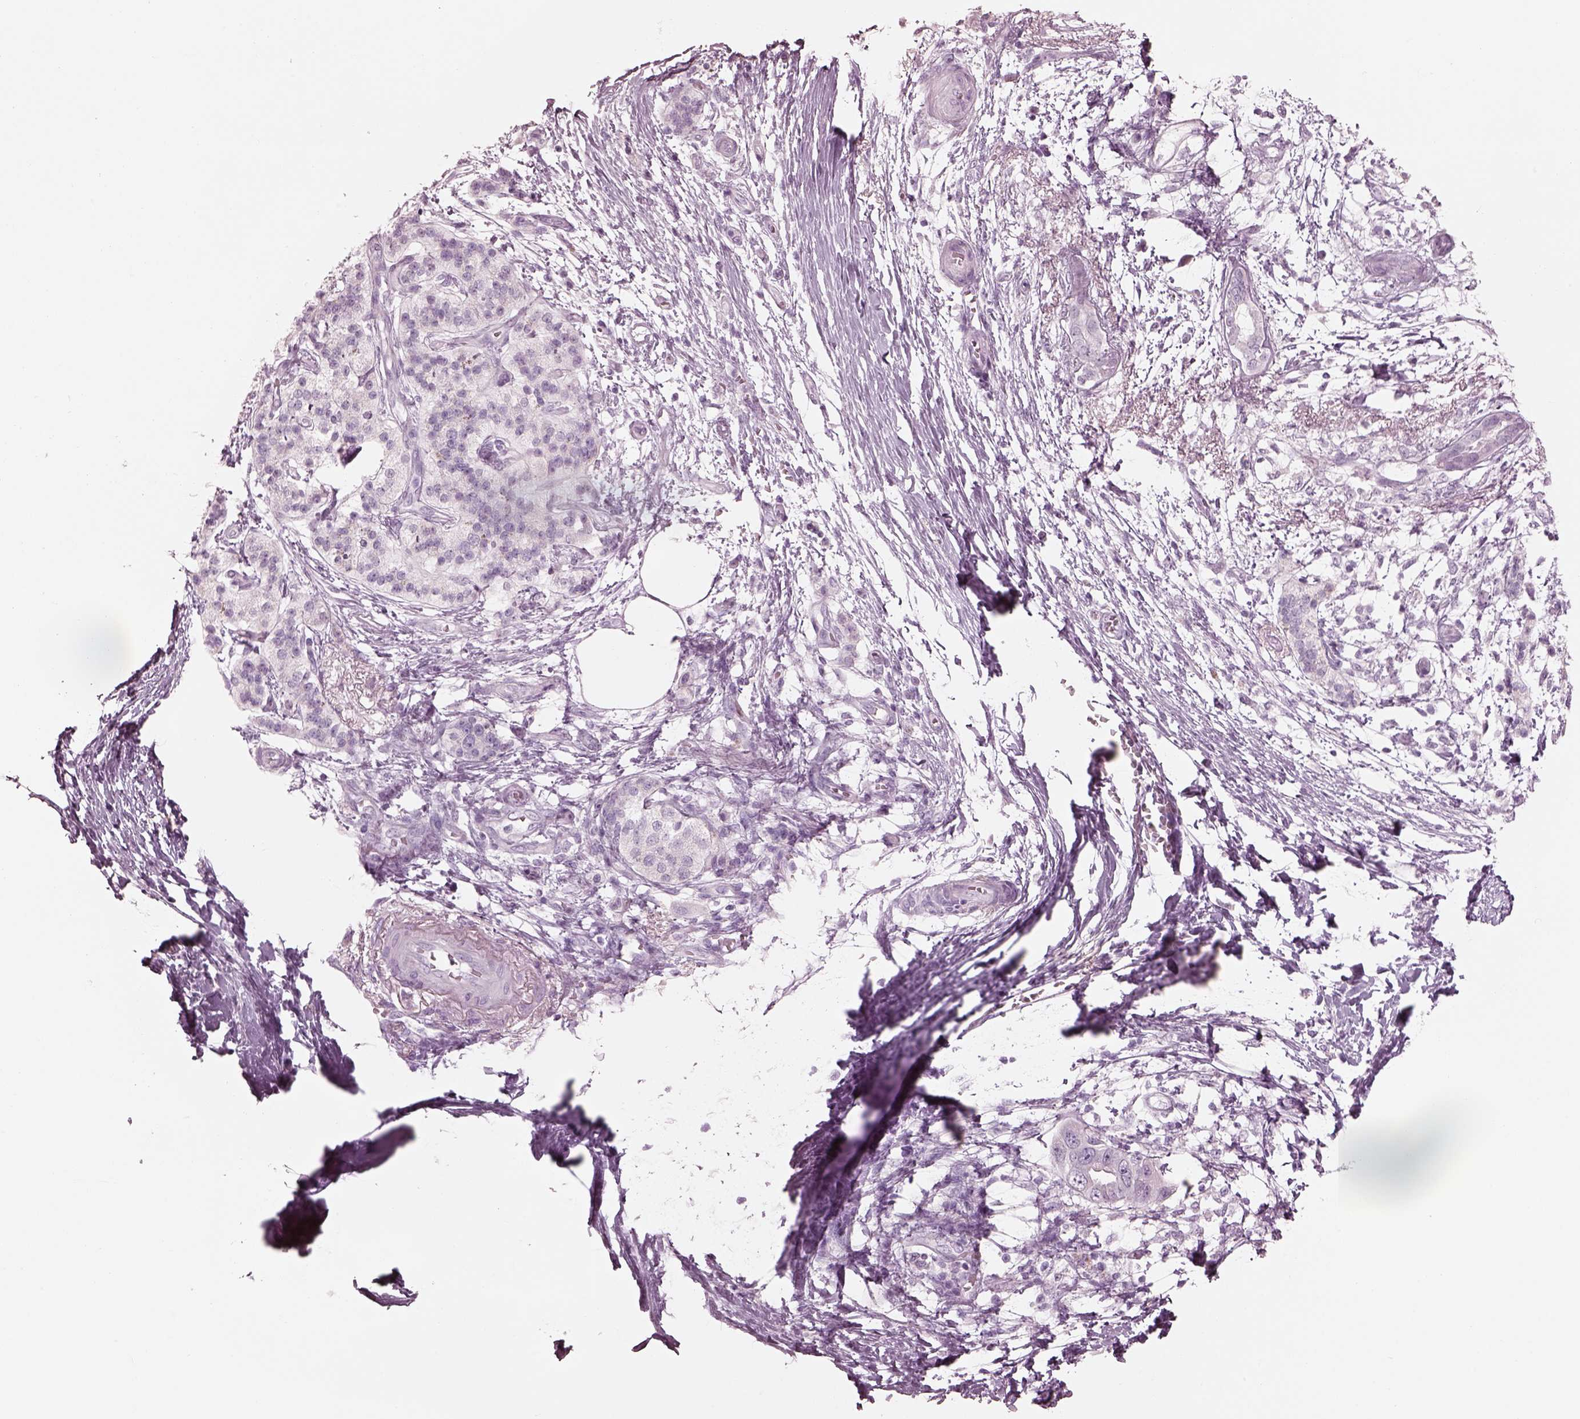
{"staining": {"intensity": "negative", "quantity": "none", "location": "none"}, "tissue": "pancreatic cancer", "cell_type": "Tumor cells", "image_type": "cancer", "snomed": [{"axis": "morphology", "description": "Adenocarcinoma, NOS"}, {"axis": "topography", "description": "Pancreas"}], "caption": "Pancreatic adenocarcinoma was stained to show a protein in brown. There is no significant positivity in tumor cells. The staining was performed using DAB to visualize the protein expression in brown, while the nuclei were stained in blue with hematoxylin (Magnification: 20x).", "gene": "KRTAP24-1", "patient": {"sex": "female", "age": 72}}